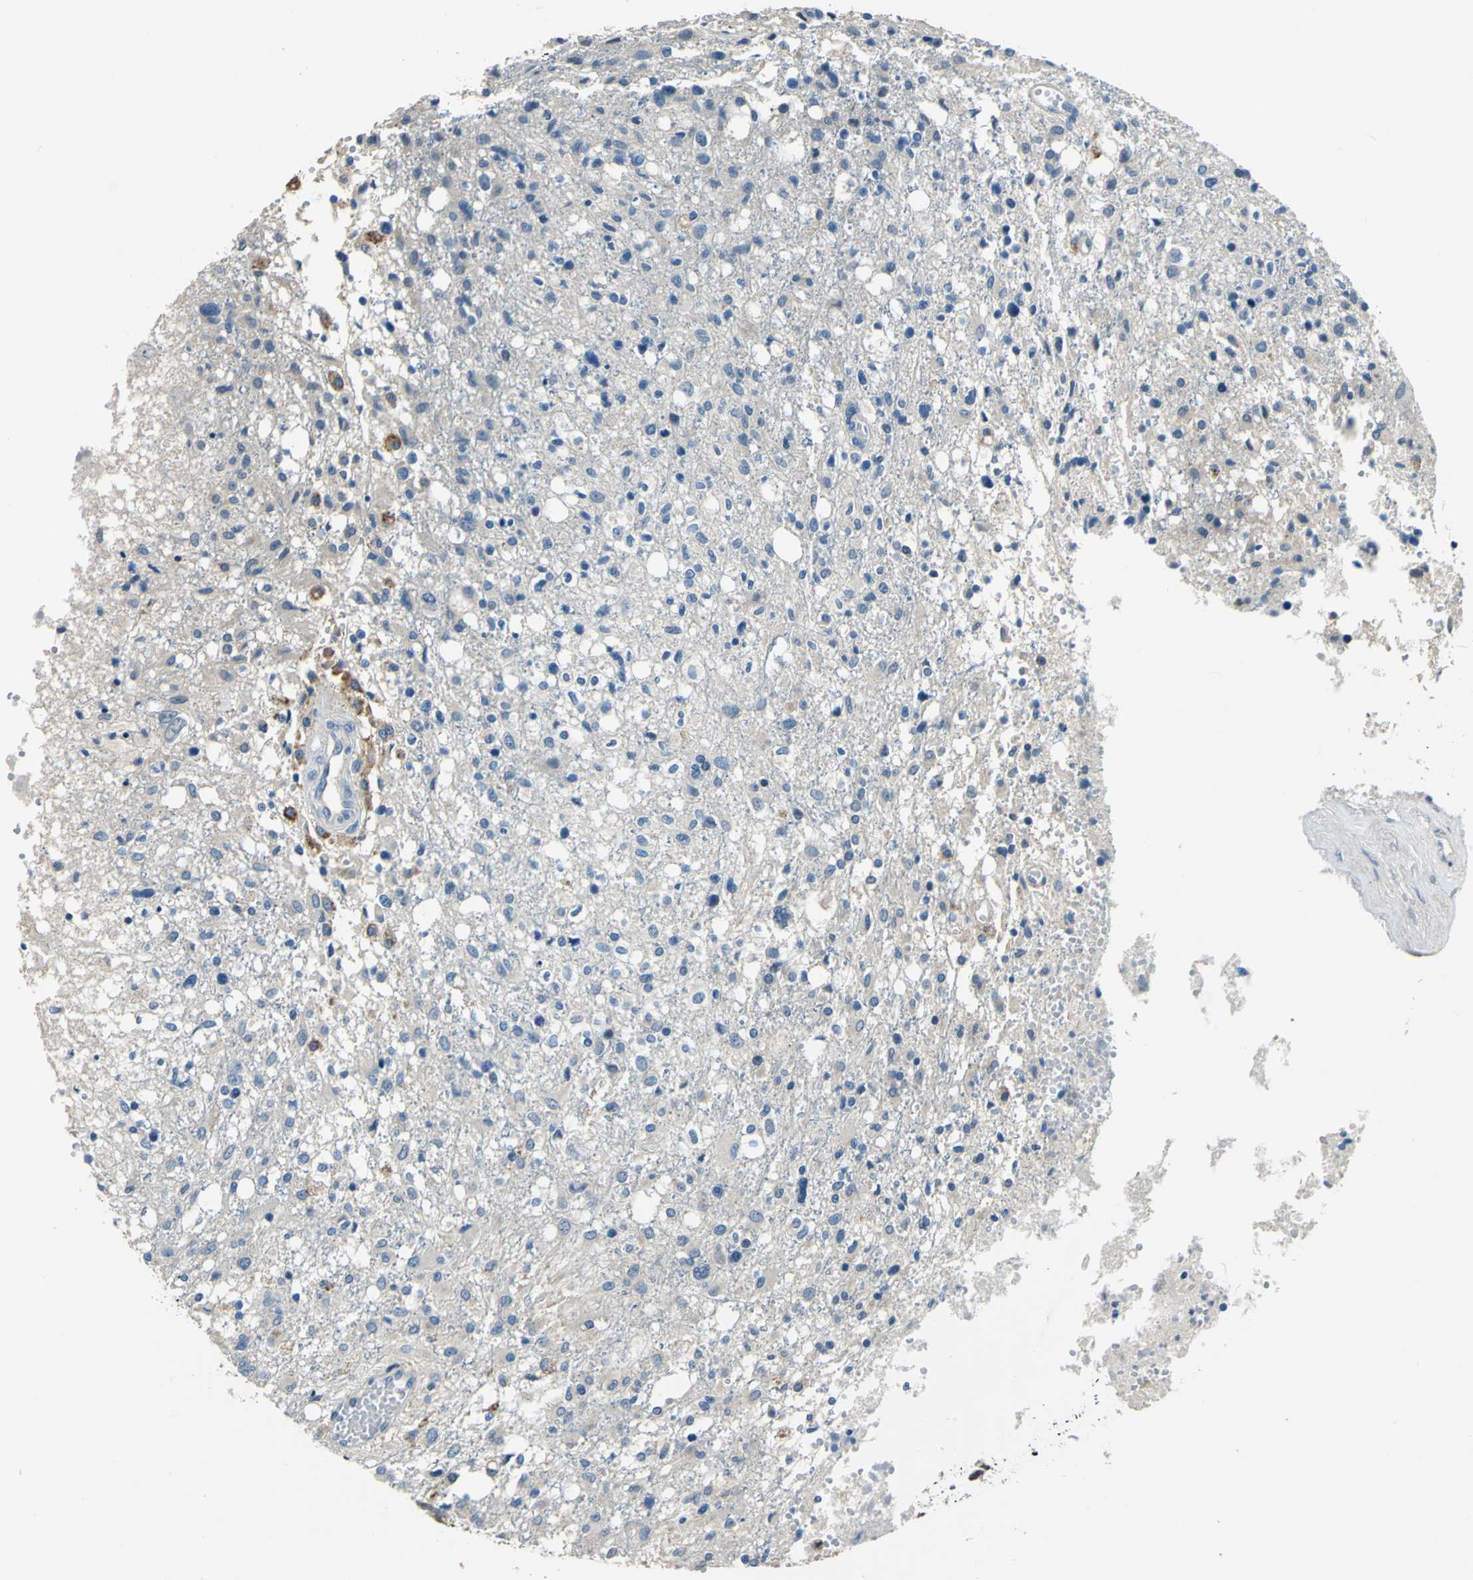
{"staining": {"intensity": "negative", "quantity": "none", "location": "none"}, "tissue": "glioma", "cell_type": "Tumor cells", "image_type": "cancer", "snomed": [{"axis": "morphology", "description": "Glioma, malignant, High grade"}, {"axis": "topography", "description": "Cerebral cortex"}], "caption": "This is an immunohistochemistry (IHC) histopathology image of high-grade glioma (malignant). There is no staining in tumor cells.", "gene": "RASD2", "patient": {"sex": "male", "age": 76}}